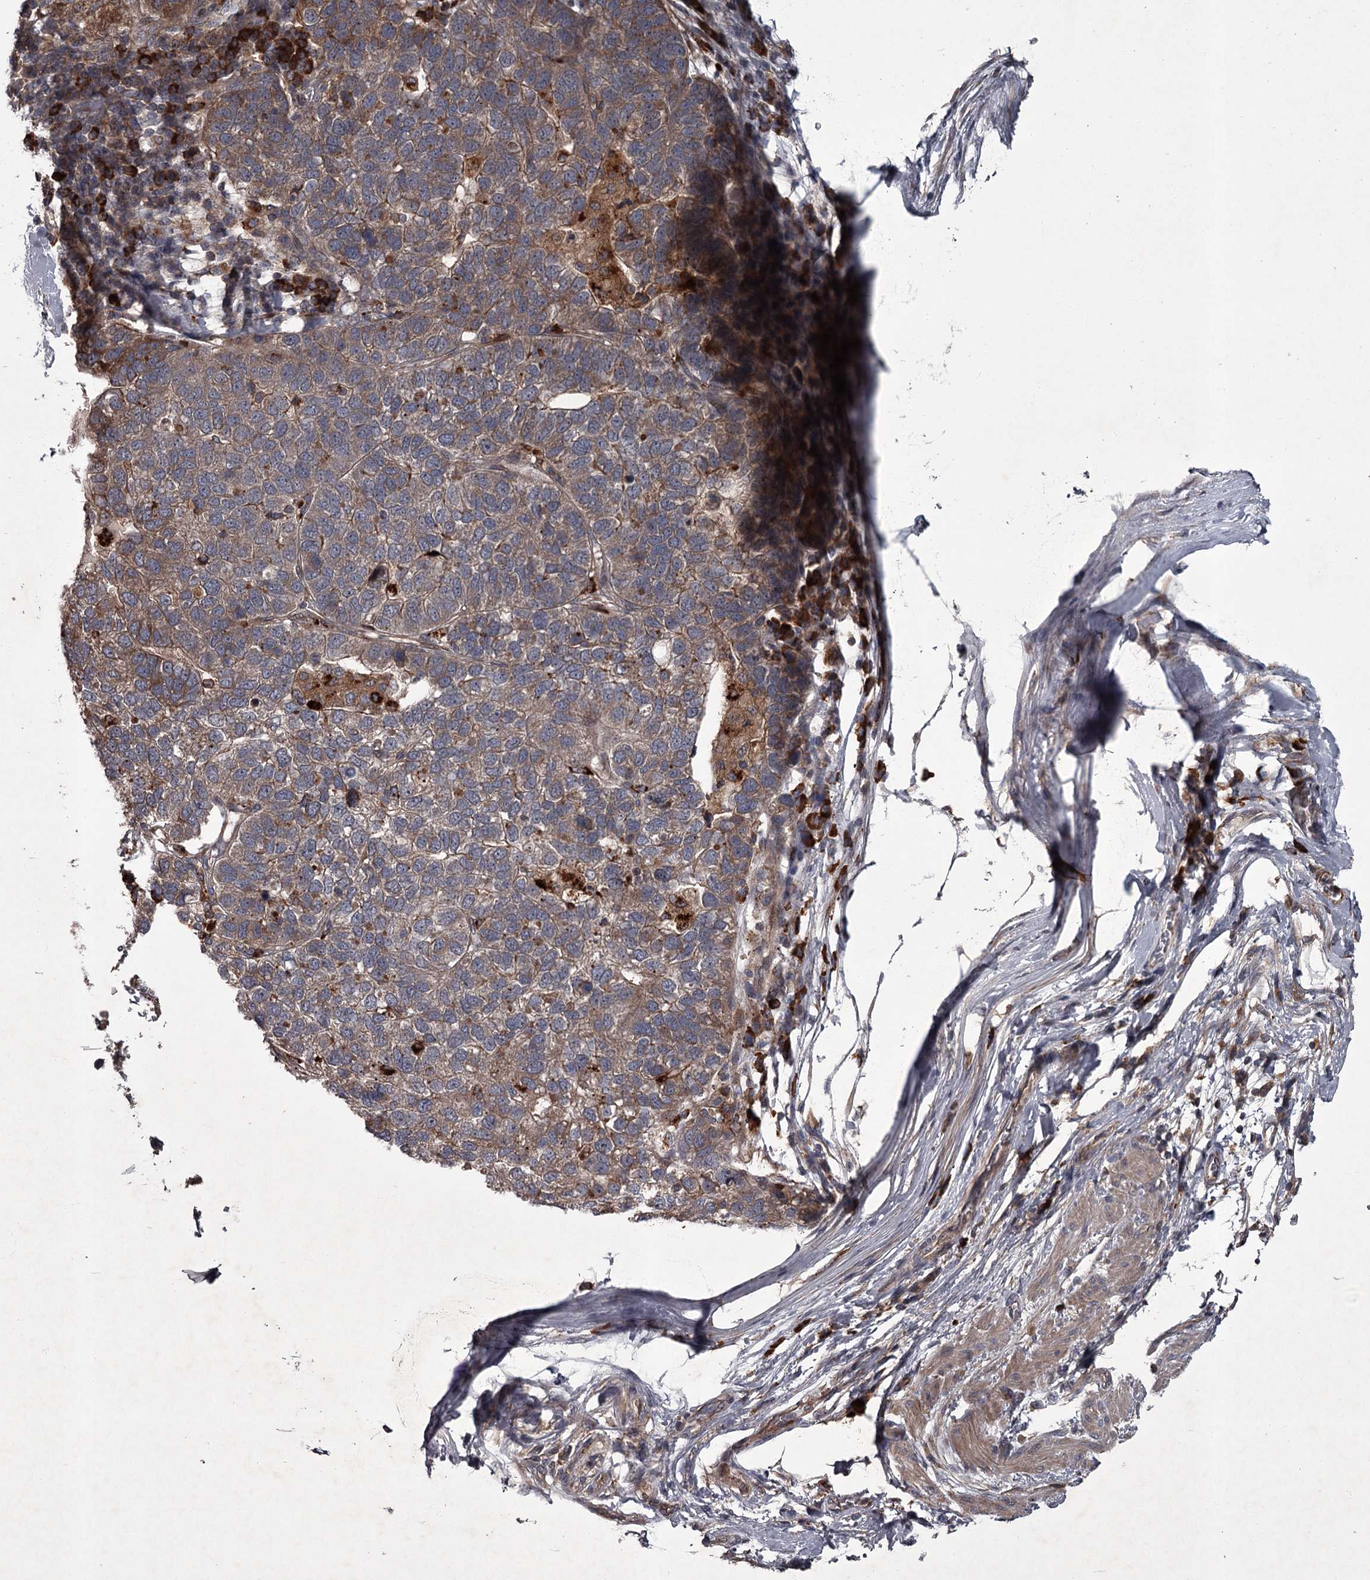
{"staining": {"intensity": "weak", "quantity": ">75%", "location": "cytoplasmic/membranous"}, "tissue": "pancreatic cancer", "cell_type": "Tumor cells", "image_type": "cancer", "snomed": [{"axis": "morphology", "description": "Adenocarcinoma, NOS"}, {"axis": "topography", "description": "Pancreas"}], "caption": "A micrograph of adenocarcinoma (pancreatic) stained for a protein exhibits weak cytoplasmic/membranous brown staining in tumor cells.", "gene": "UNC93B1", "patient": {"sex": "female", "age": 61}}